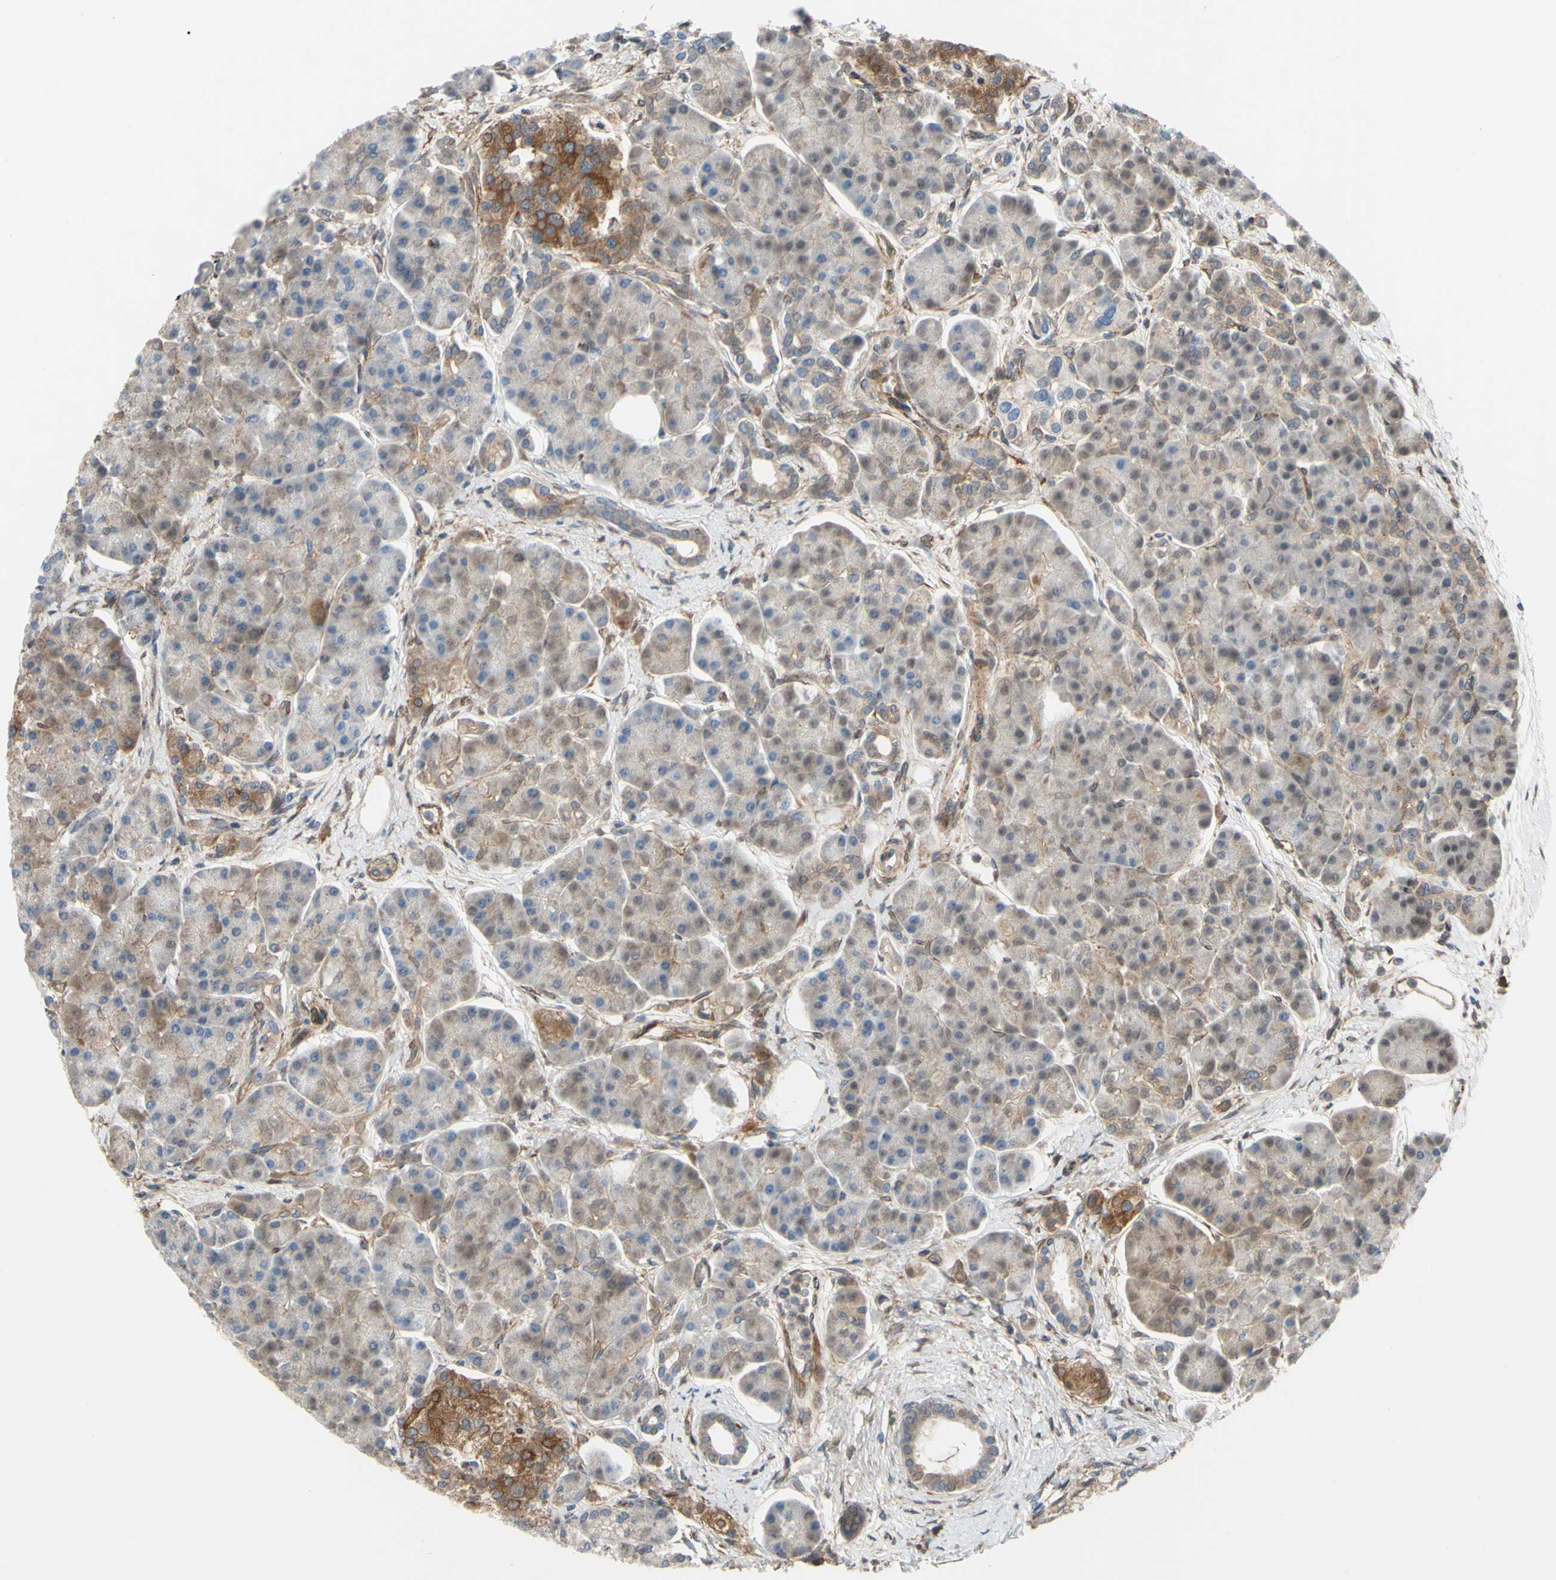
{"staining": {"intensity": "weak", "quantity": "25%-75%", "location": "cytoplasmic/membranous"}, "tissue": "pancreas", "cell_type": "Exocrine glandular cells", "image_type": "normal", "snomed": [{"axis": "morphology", "description": "Normal tissue, NOS"}, {"axis": "topography", "description": "Pancreas"}], "caption": "A high-resolution histopathology image shows immunohistochemistry (IHC) staining of benign pancreas, which exhibits weak cytoplasmic/membranous staining in about 25%-75% of exocrine glandular cells.", "gene": "PRAF2", "patient": {"sex": "female", "age": 70}}